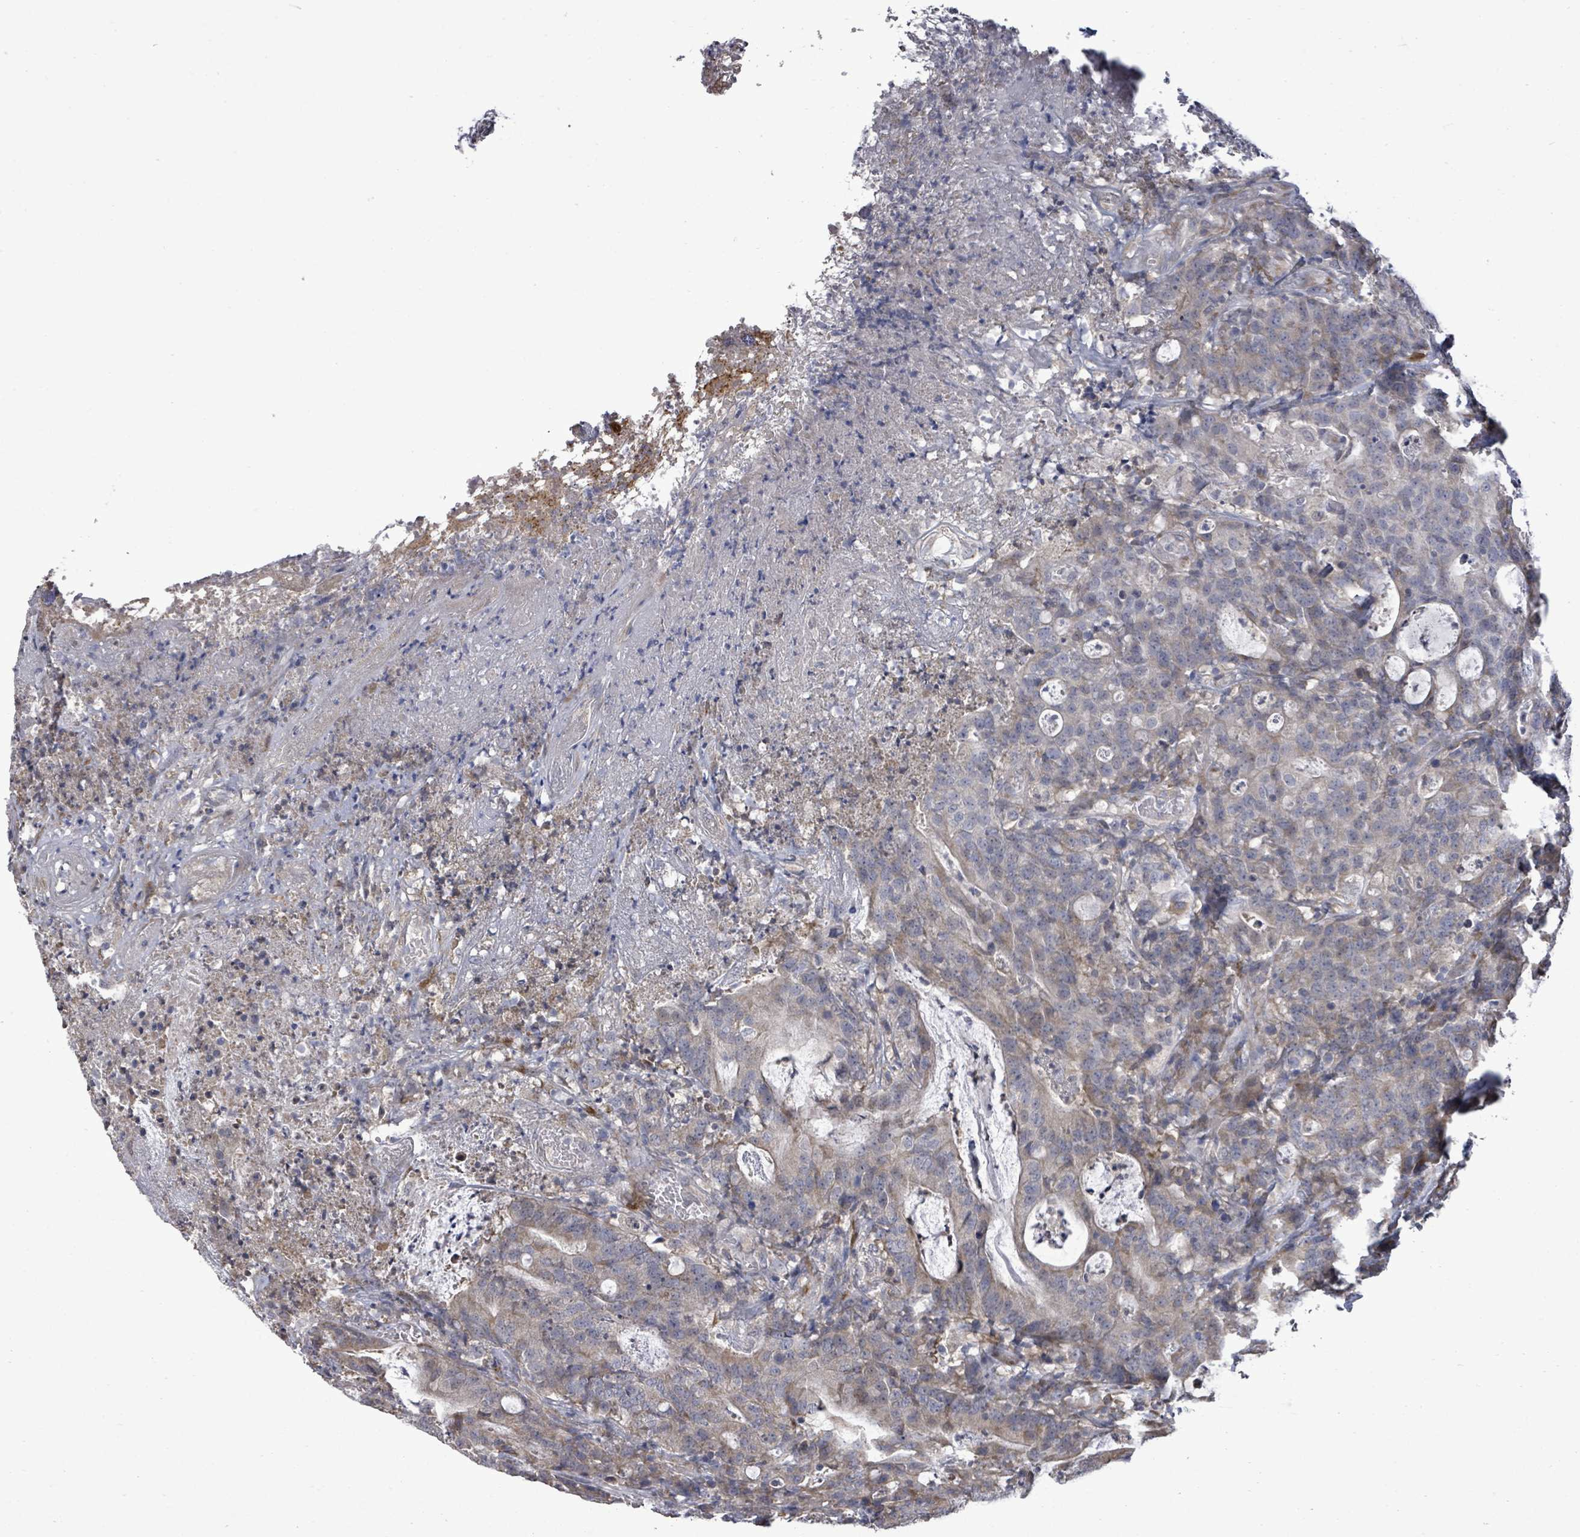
{"staining": {"intensity": "weak", "quantity": "<25%", "location": "cytoplasmic/membranous"}, "tissue": "colorectal cancer", "cell_type": "Tumor cells", "image_type": "cancer", "snomed": [{"axis": "morphology", "description": "Adenocarcinoma, NOS"}, {"axis": "topography", "description": "Colon"}], "caption": "Immunohistochemistry of human colorectal adenocarcinoma exhibits no positivity in tumor cells.", "gene": "POMGNT2", "patient": {"sex": "male", "age": 83}}